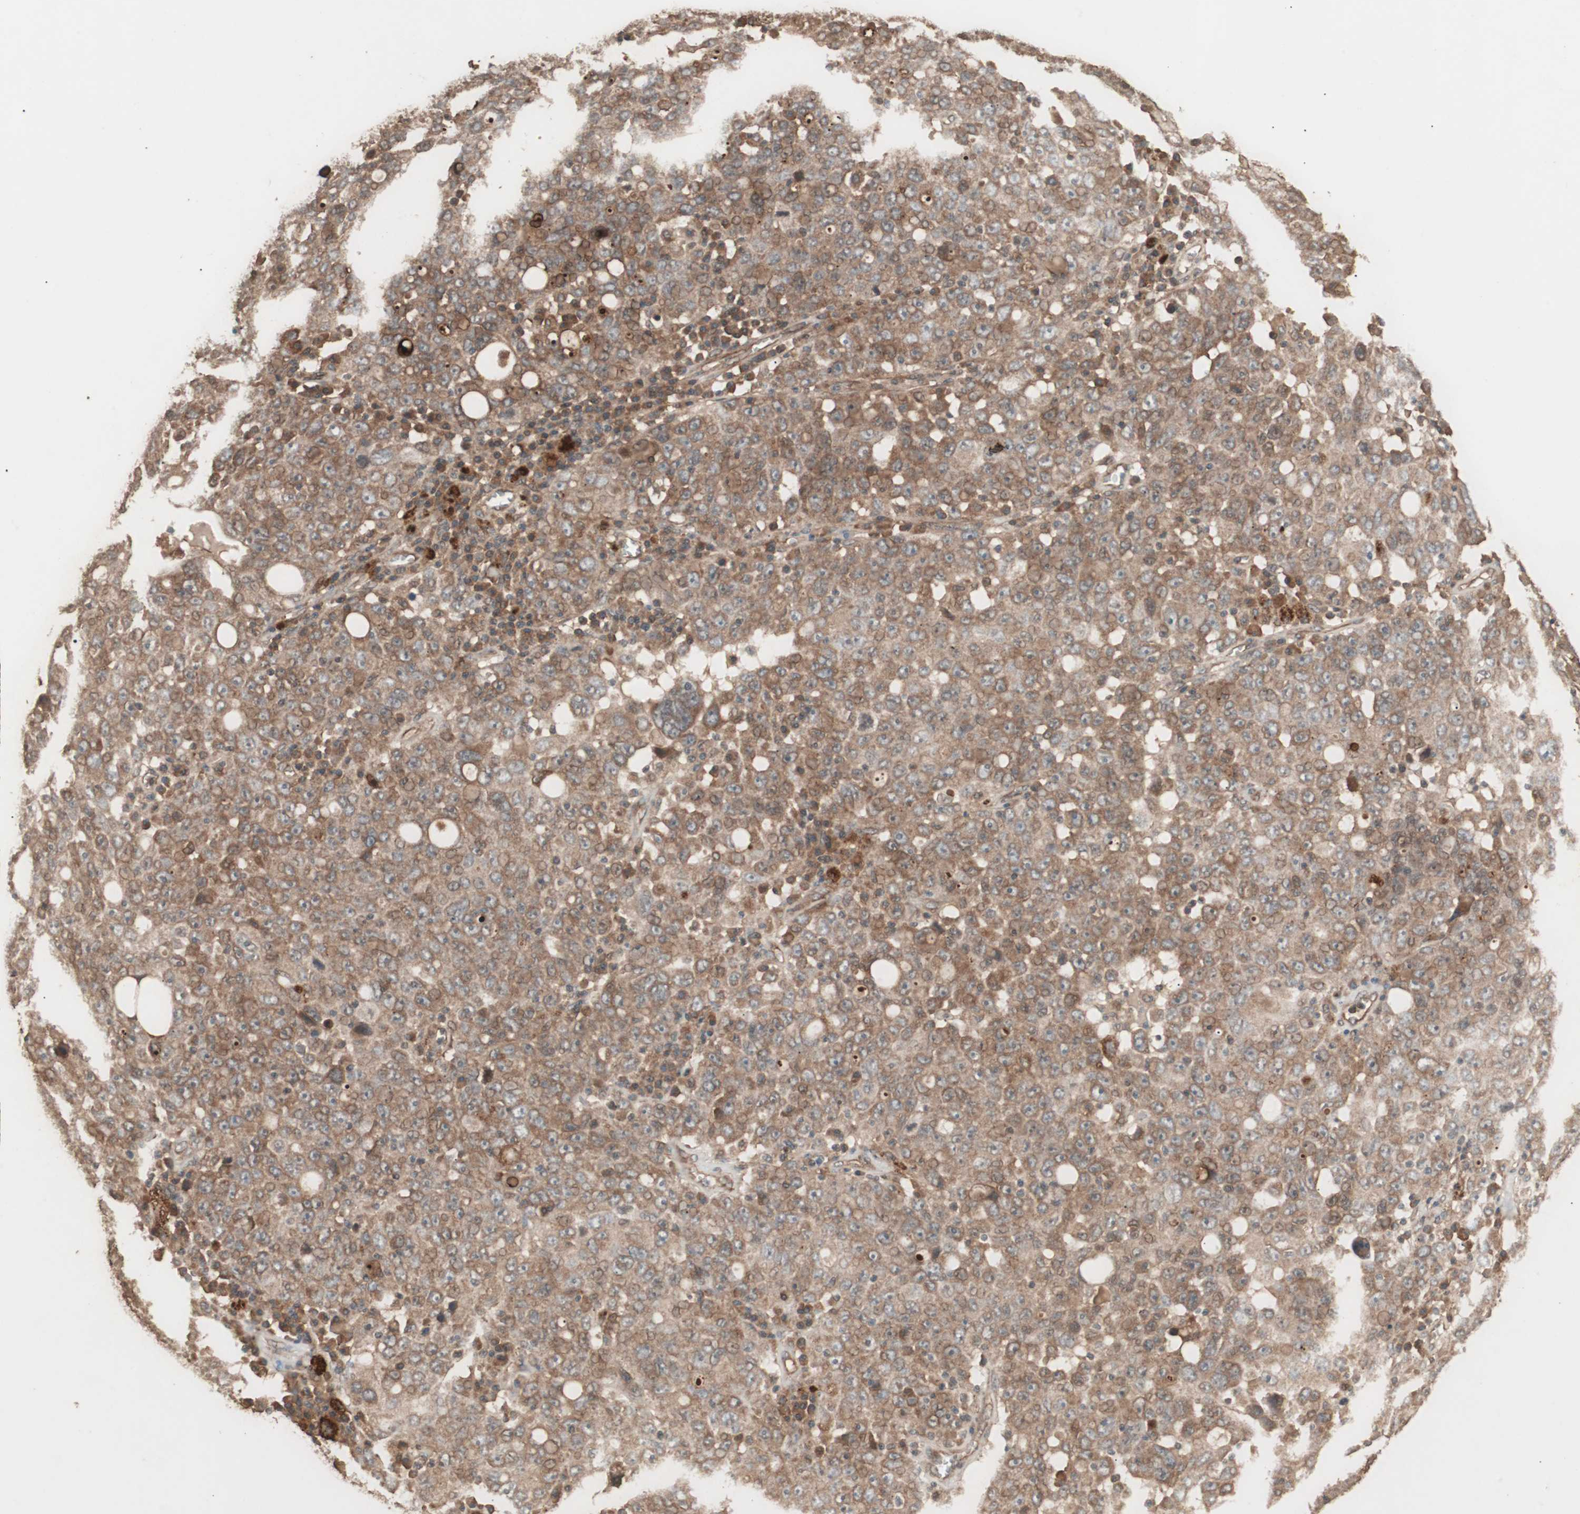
{"staining": {"intensity": "moderate", "quantity": ">75%", "location": "cytoplasmic/membranous"}, "tissue": "ovarian cancer", "cell_type": "Tumor cells", "image_type": "cancer", "snomed": [{"axis": "morphology", "description": "Carcinoma, endometroid"}, {"axis": "topography", "description": "Ovary"}], "caption": "Immunohistochemical staining of ovarian endometroid carcinoma reveals moderate cytoplasmic/membranous protein staining in about >75% of tumor cells.", "gene": "CCN4", "patient": {"sex": "female", "age": 62}}